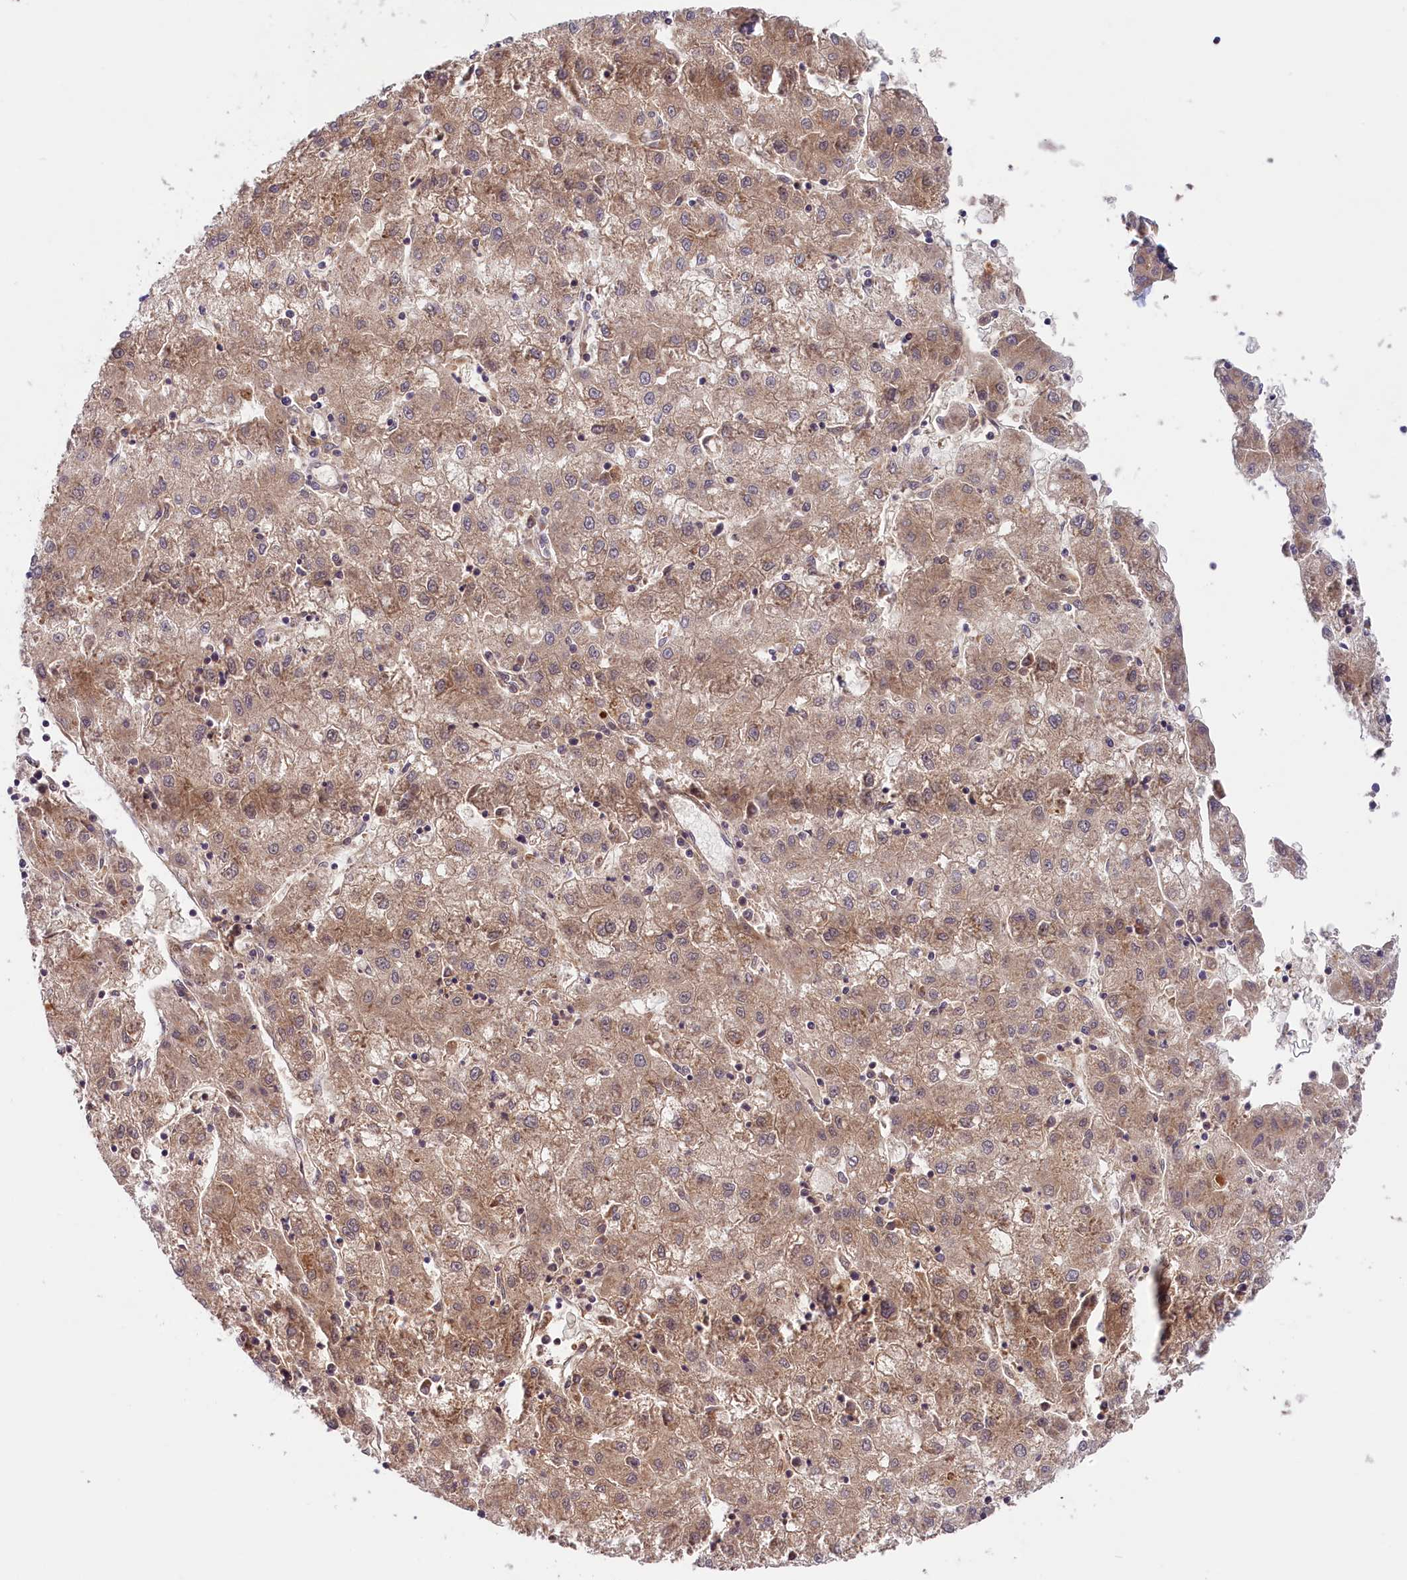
{"staining": {"intensity": "weak", "quantity": ">75%", "location": "cytoplasmic/membranous,nuclear"}, "tissue": "liver cancer", "cell_type": "Tumor cells", "image_type": "cancer", "snomed": [{"axis": "morphology", "description": "Carcinoma, Hepatocellular, NOS"}, {"axis": "topography", "description": "Liver"}], "caption": "Immunohistochemical staining of human liver hepatocellular carcinoma reveals low levels of weak cytoplasmic/membranous and nuclear staining in about >75% of tumor cells.", "gene": "COG8", "patient": {"sex": "male", "age": 72}}